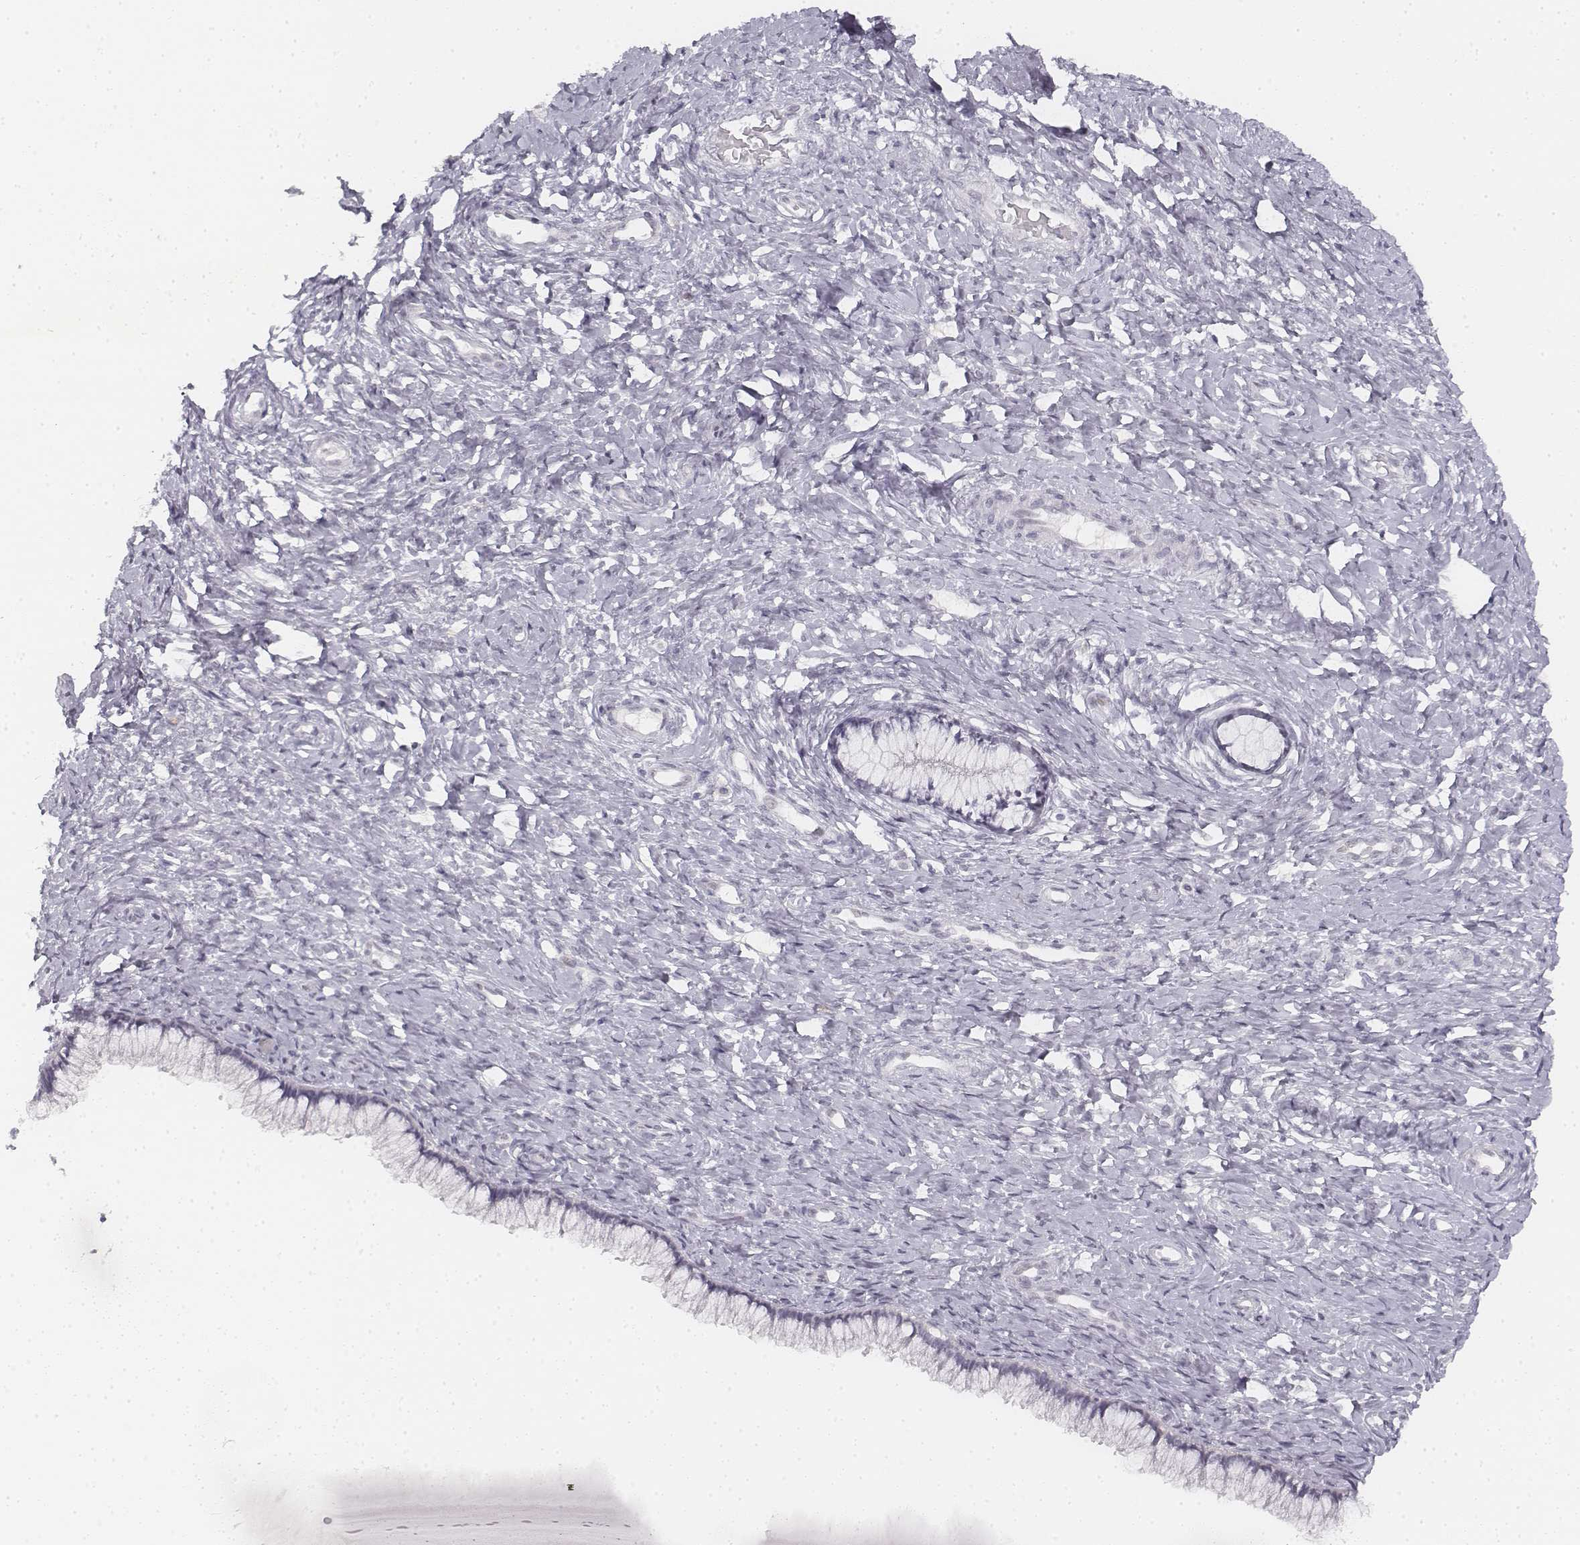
{"staining": {"intensity": "negative", "quantity": "none", "location": "none"}, "tissue": "cervix", "cell_type": "Glandular cells", "image_type": "normal", "snomed": [{"axis": "morphology", "description": "Normal tissue, NOS"}, {"axis": "topography", "description": "Cervix"}], "caption": "The immunohistochemistry histopathology image has no significant expression in glandular cells of cervix. (DAB (3,3'-diaminobenzidine) immunohistochemistry (IHC), high magnification).", "gene": "KRTAP2", "patient": {"sex": "female", "age": 37}}